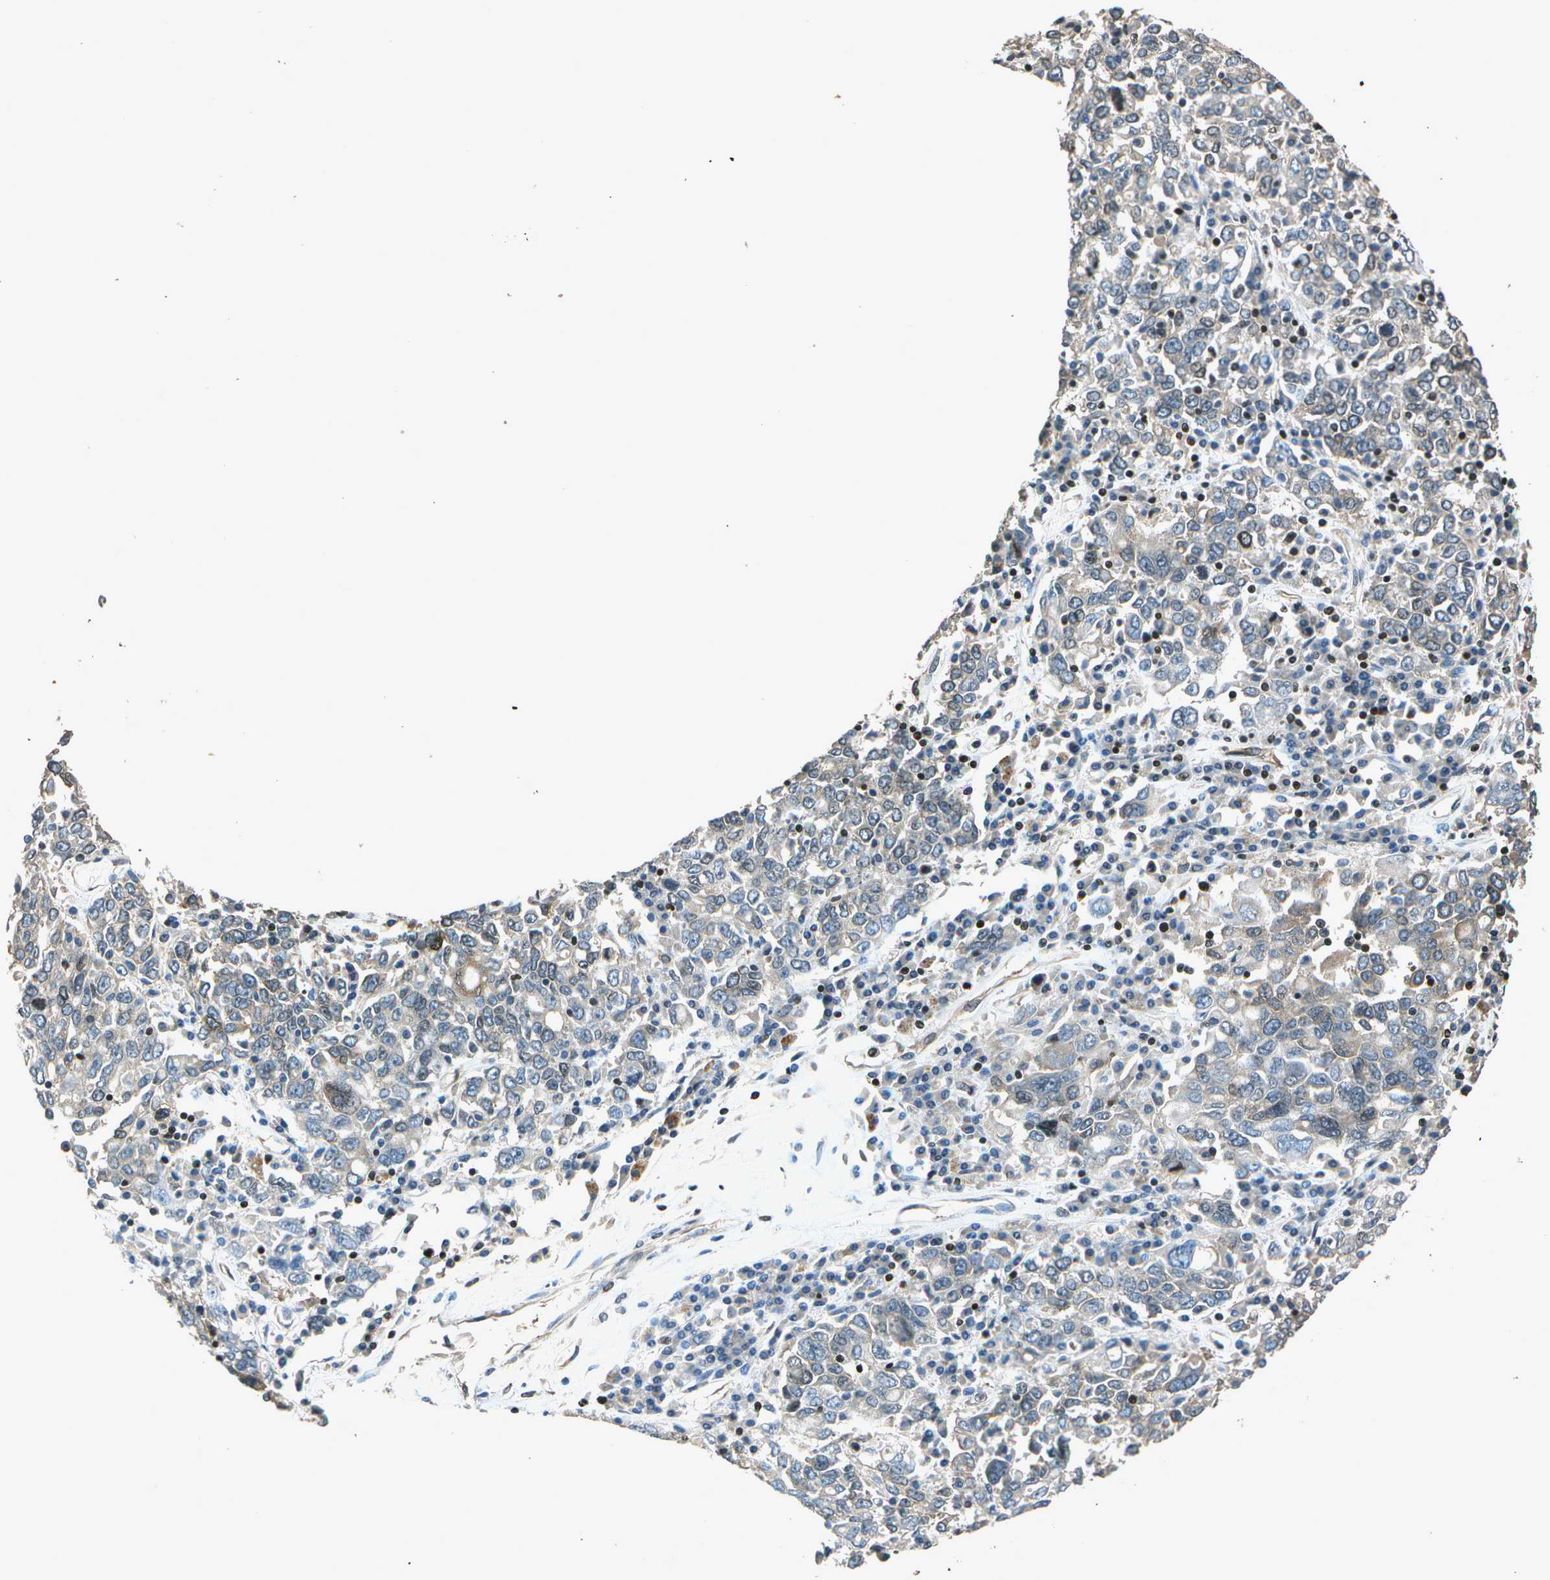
{"staining": {"intensity": "moderate", "quantity": "<25%", "location": "nuclear"}, "tissue": "ovarian cancer", "cell_type": "Tumor cells", "image_type": "cancer", "snomed": [{"axis": "morphology", "description": "Carcinoma, endometroid"}, {"axis": "topography", "description": "Ovary"}], "caption": "Immunohistochemical staining of human ovarian endometroid carcinoma shows low levels of moderate nuclear positivity in approximately <25% of tumor cells.", "gene": "PDLIM1", "patient": {"sex": "female", "age": 62}}